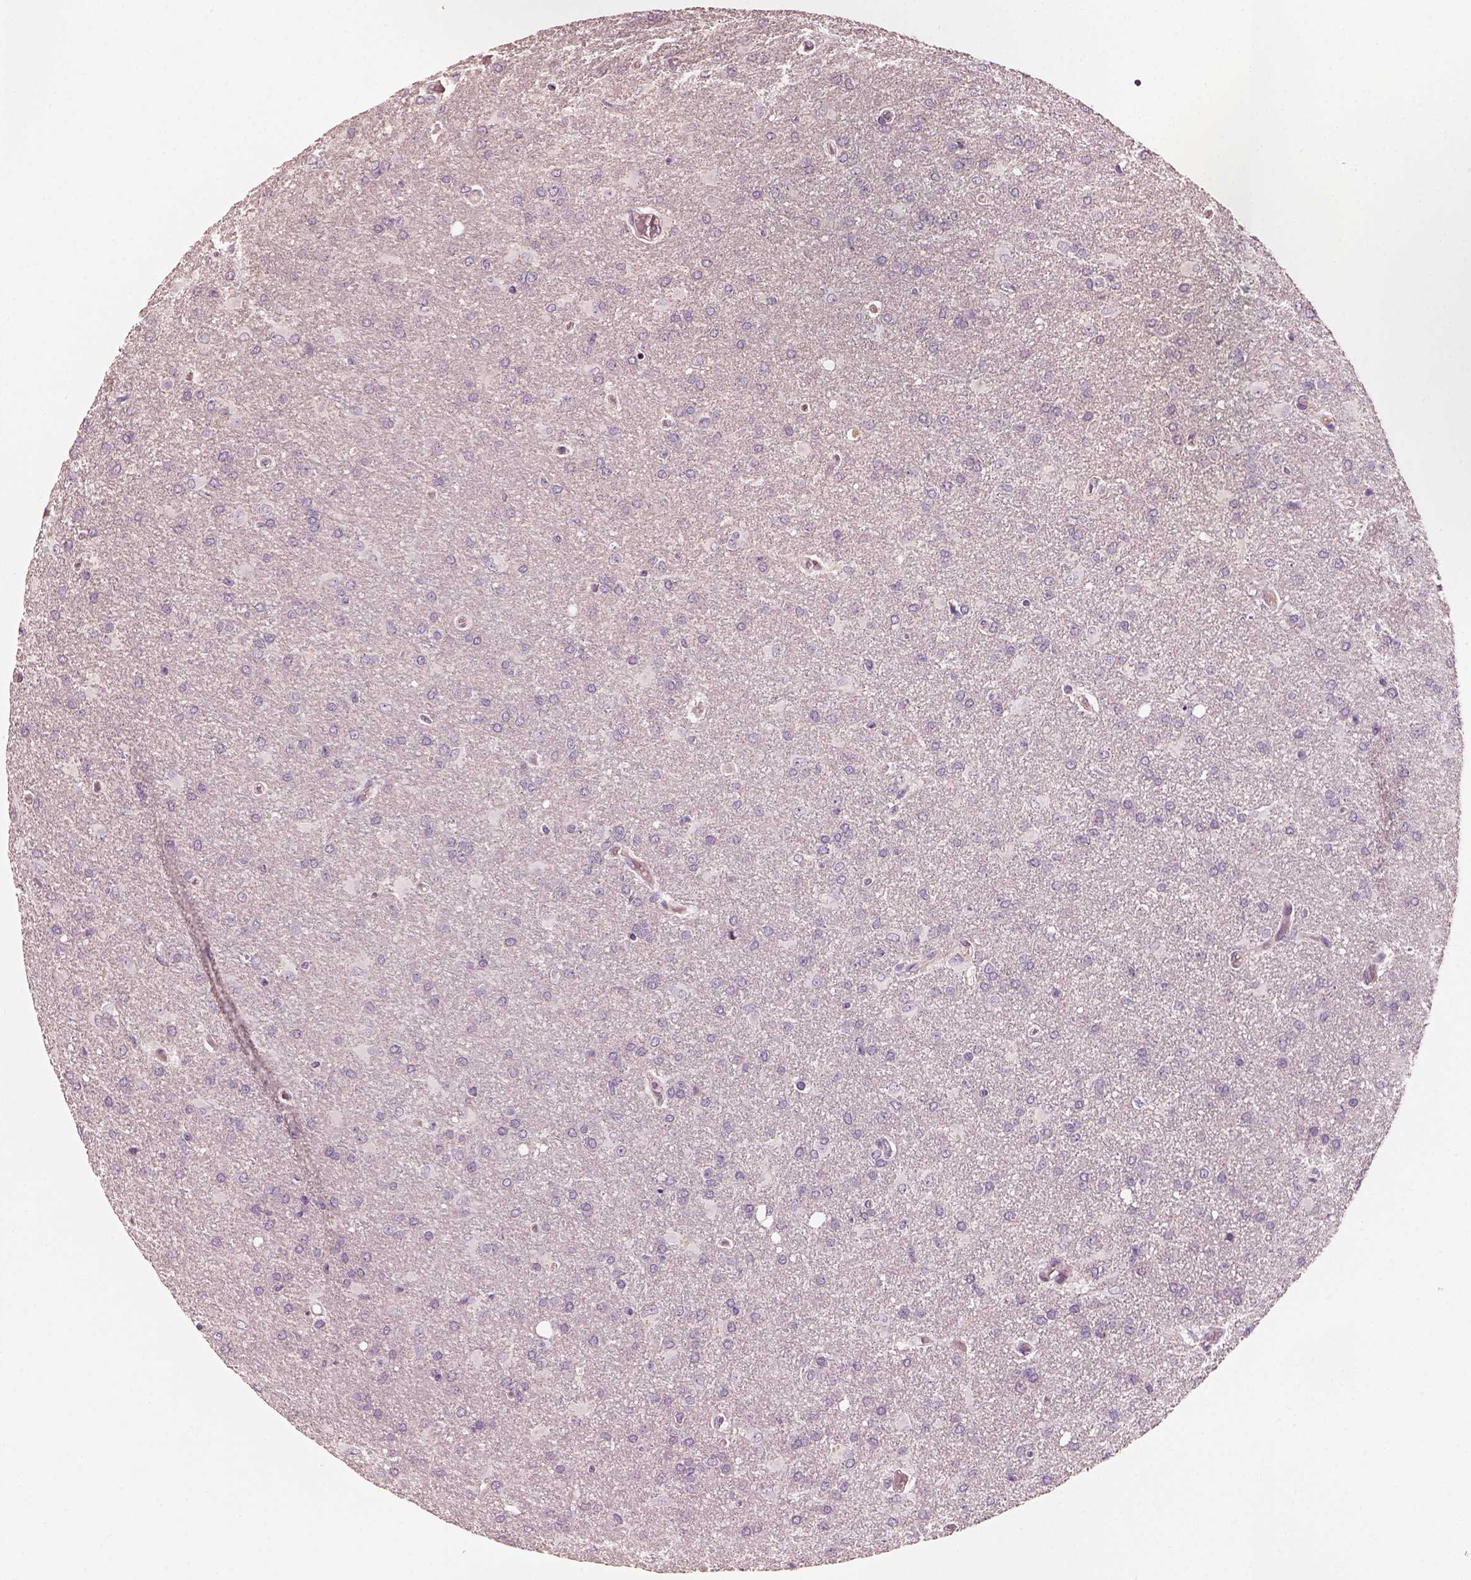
{"staining": {"intensity": "negative", "quantity": "none", "location": "none"}, "tissue": "glioma", "cell_type": "Tumor cells", "image_type": "cancer", "snomed": [{"axis": "morphology", "description": "Glioma, malignant, High grade"}, {"axis": "topography", "description": "Brain"}], "caption": "IHC histopathology image of neoplastic tissue: human glioma stained with DAB (3,3'-diaminobenzidine) displays no significant protein staining in tumor cells. (Stains: DAB immunohistochemistry (IHC) with hematoxylin counter stain, Microscopy: brightfield microscopy at high magnification).", "gene": "RS1", "patient": {"sex": "male", "age": 68}}